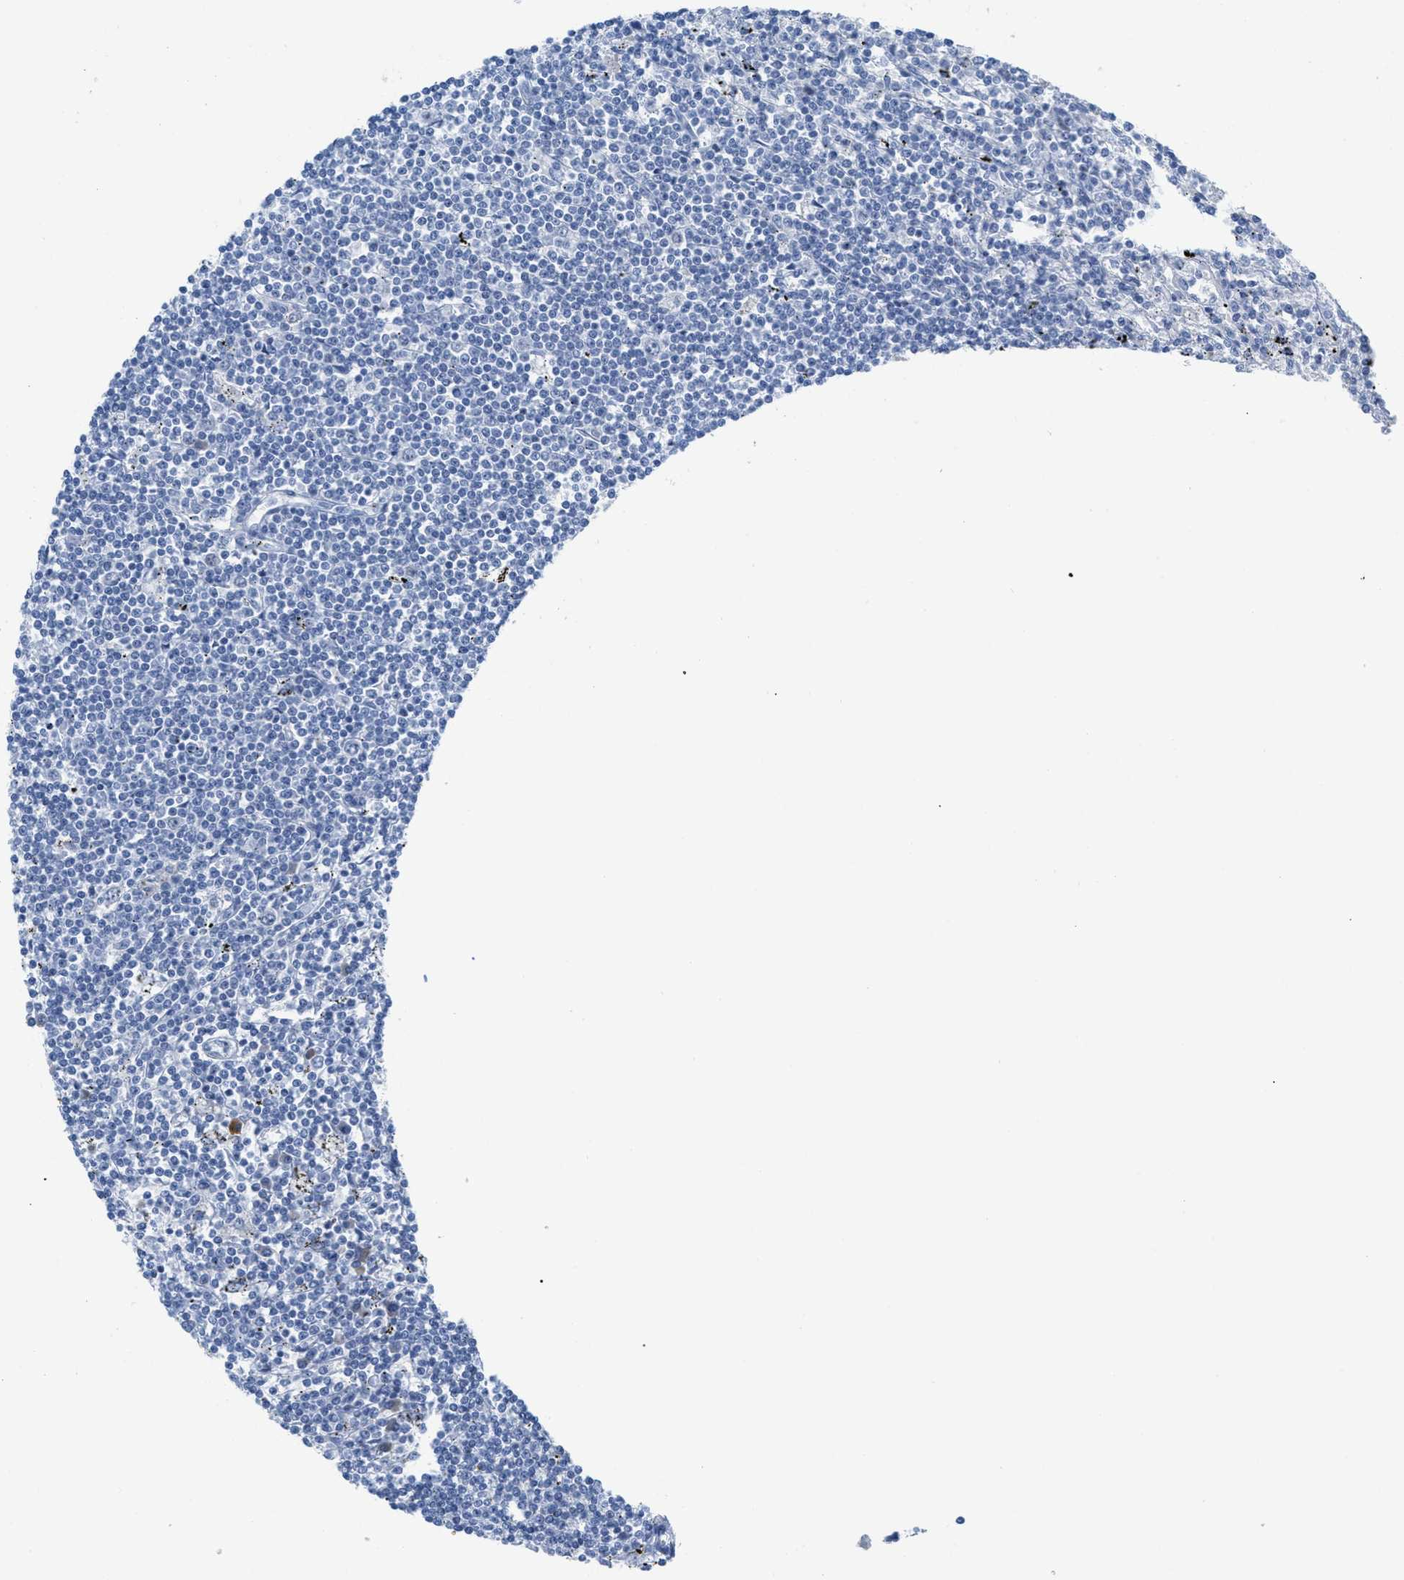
{"staining": {"intensity": "negative", "quantity": "none", "location": "none"}, "tissue": "lymphoma", "cell_type": "Tumor cells", "image_type": "cancer", "snomed": [{"axis": "morphology", "description": "Malignant lymphoma, non-Hodgkin's type, Low grade"}, {"axis": "topography", "description": "Spleen"}], "caption": "IHC micrograph of malignant lymphoma, non-Hodgkin's type (low-grade) stained for a protein (brown), which exhibits no positivity in tumor cells. (DAB (3,3'-diaminobenzidine) immunohistochemistry (IHC) with hematoxylin counter stain).", "gene": "HSF2", "patient": {"sex": "male", "age": 76}}